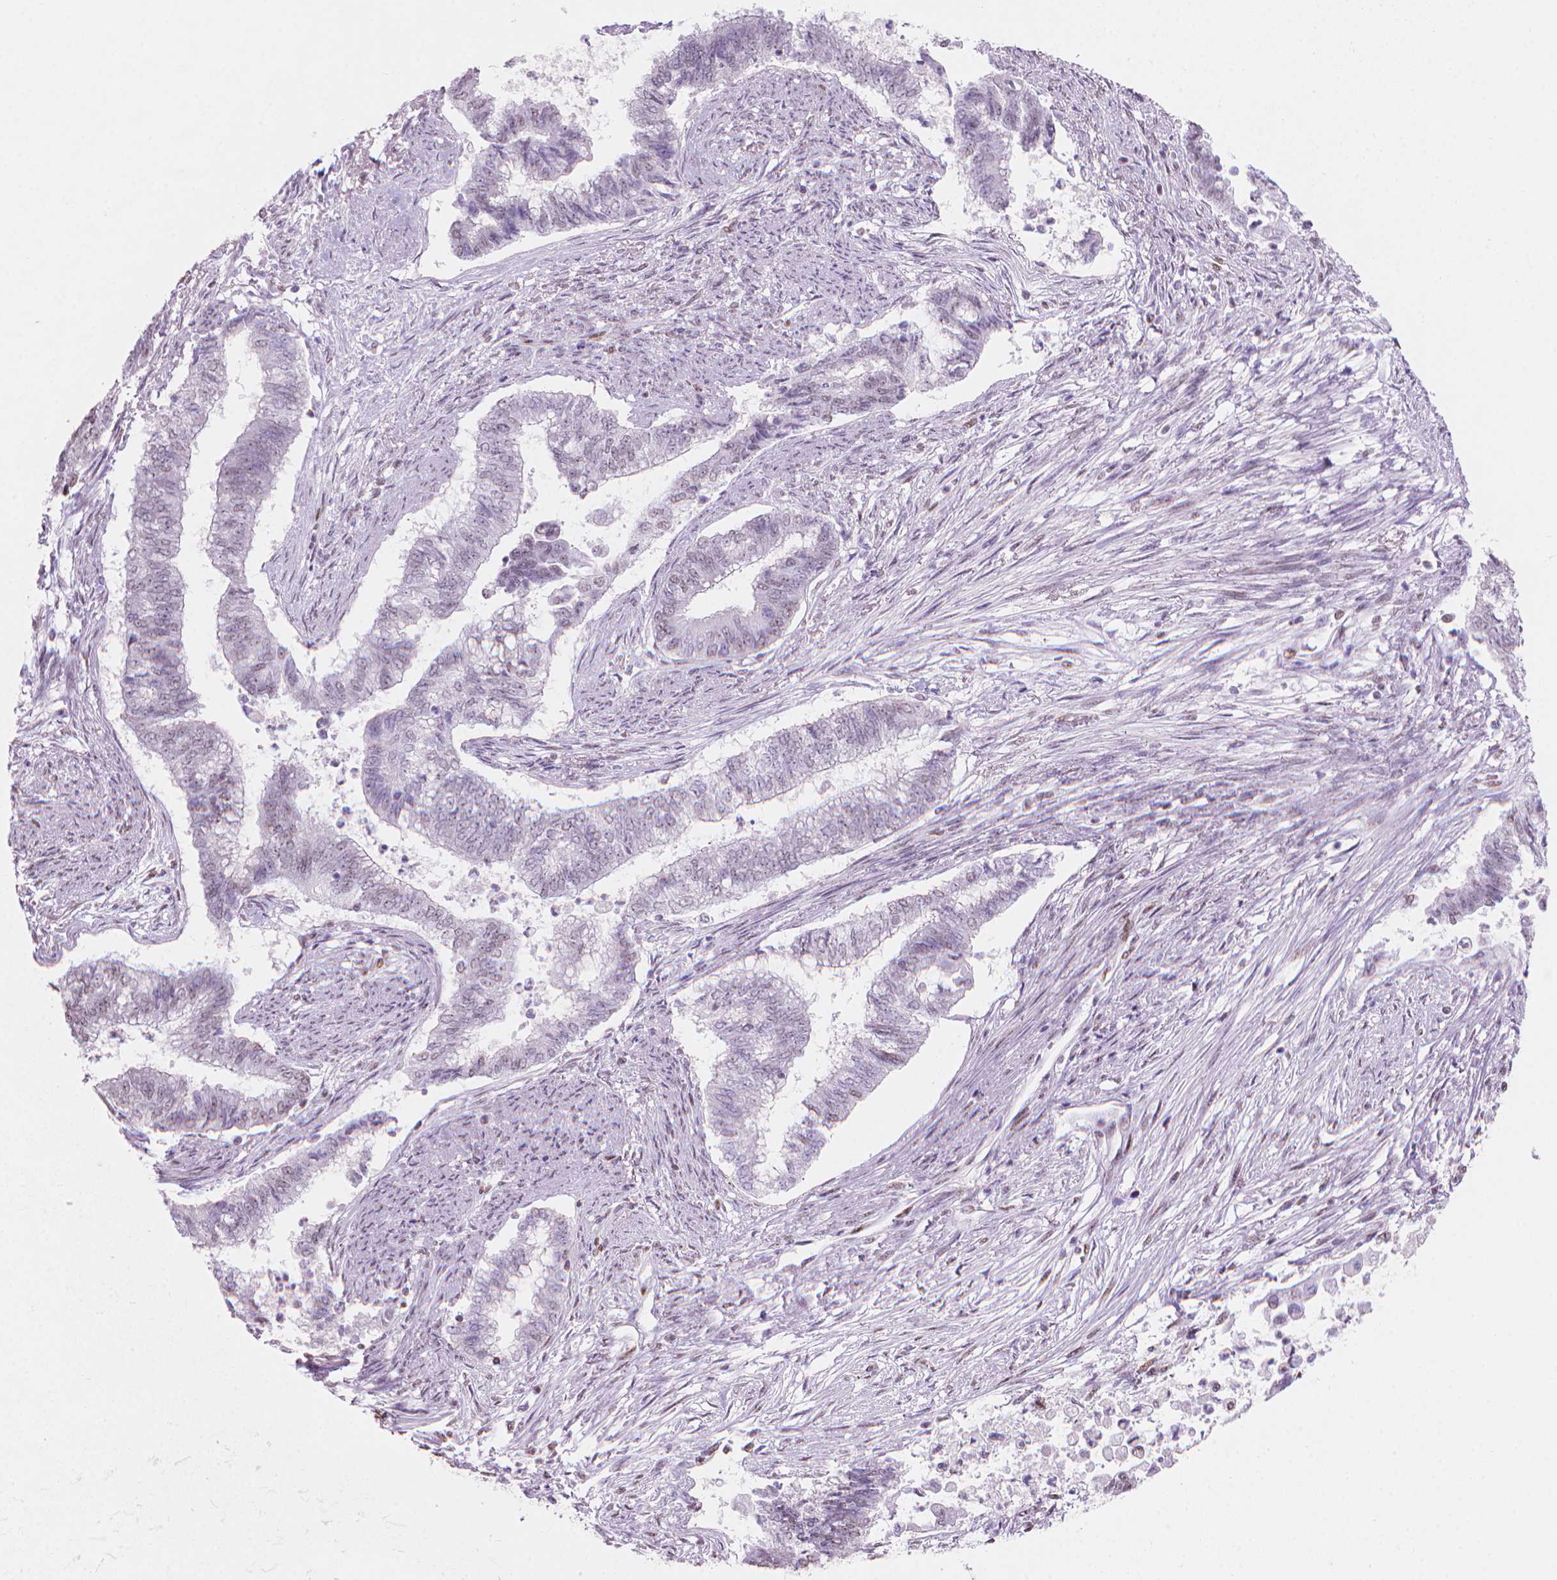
{"staining": {"intensity": "negative", "quantity": "none", "location": "none"}, "tissue": "endometrial cancer", "cell_type": "Tumor cells", "image_type": "cancer", "snomed": [{"axis": "morphology", "description": "Adenocarcinoma, NOS"}, {"axis": "topography", "description": "Endometrium"}], "caption": "Micrograph shows no protein staining in tumor cells of adenocarcinoma (endometrial) tissue.", "gene": "PIAS2", "patient": {"sex": "female", "age": 65}}